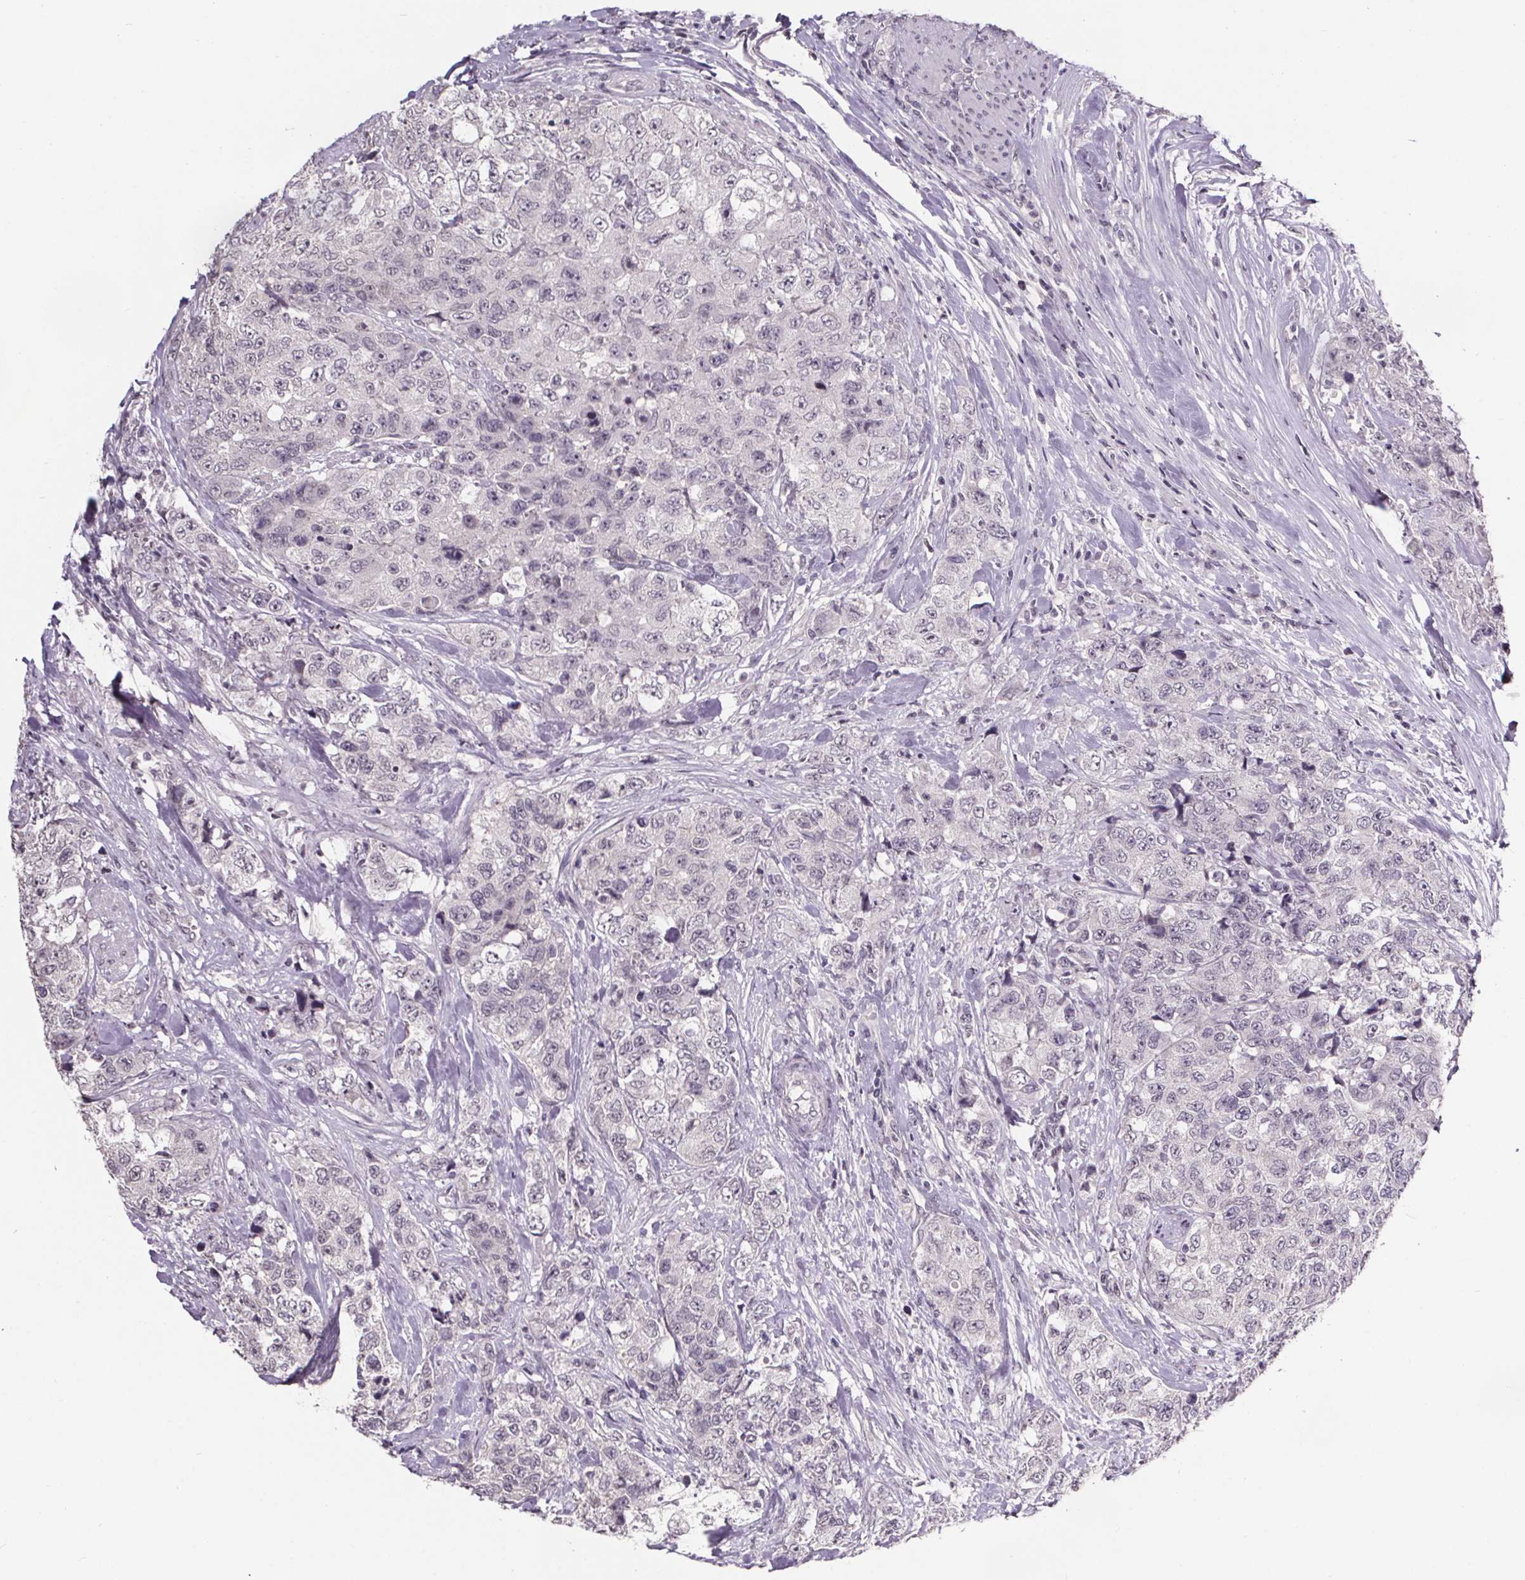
{"staining": {"intensity": "negative", "quantity": "none", "location": "none"}, "tissue": "urothelial cancer", "cell_type": "Tumor cells", "image_type": "cancer", "snomed": [{"axis": "morphology", "description": "Urothelial carcinoma, High grade"}, {"axis": "topography", "description": "Urinary bladder"}], "caption": "Immunohistochemical staining of human high-grade urothelial carcinoma displays no significant positivity in tumor cells. Brightfield microscopy of immunohistochemistry (IHC) stained with DAB (brown) and hematoxylin (blue), captured at high magnification.", "gene": "NKX6-1", "patient": {"sex": "female", "age": 78}}